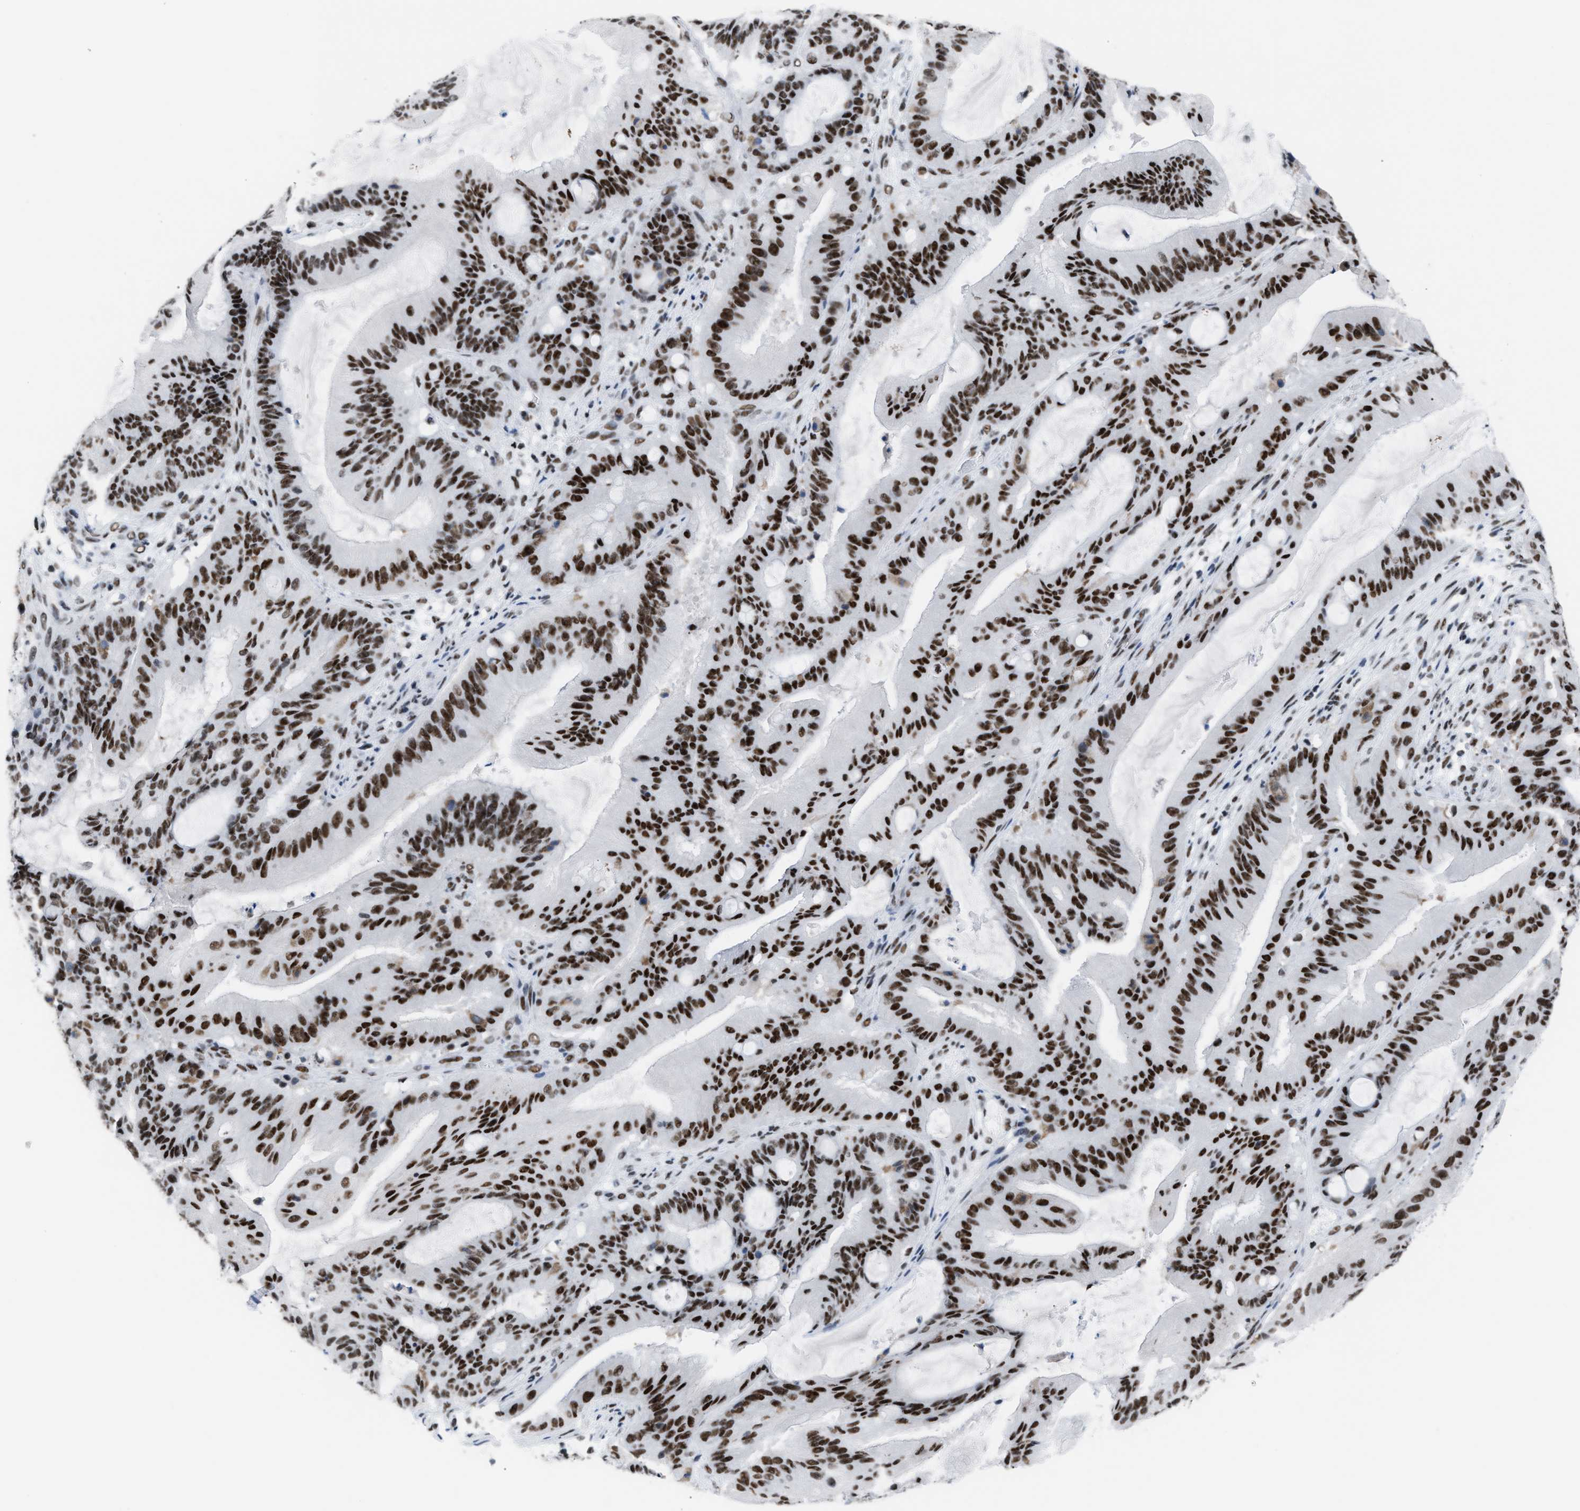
{"staining": {"intensity": "strong", "quantity": ">75%", "location": "nuclear"}, "tissue": "liver cancer", "cell_type": "Tumor cells", "image_type": "cancer", "snomed": [{"axis": "morphology", "description": "Normal tissue, NOS"}, {"axis": "morphology", "description": "Cholangiocarcinoma"}, {"axis": "topography", "description": "Liver"}, {"axis": "topography", "description": "Peripheral nerve tissue"}], "caption": "Immunohistochemical staining of human liver cholangiocarcinoma exhibits high levels of strong nuclear protein positivity in approximately >75% of tumor cells. (Brightfield microscopy of DAB IHC at high magnification).", "gene": "CCAR2", "patient": {"sex": "female", "age": 73}}